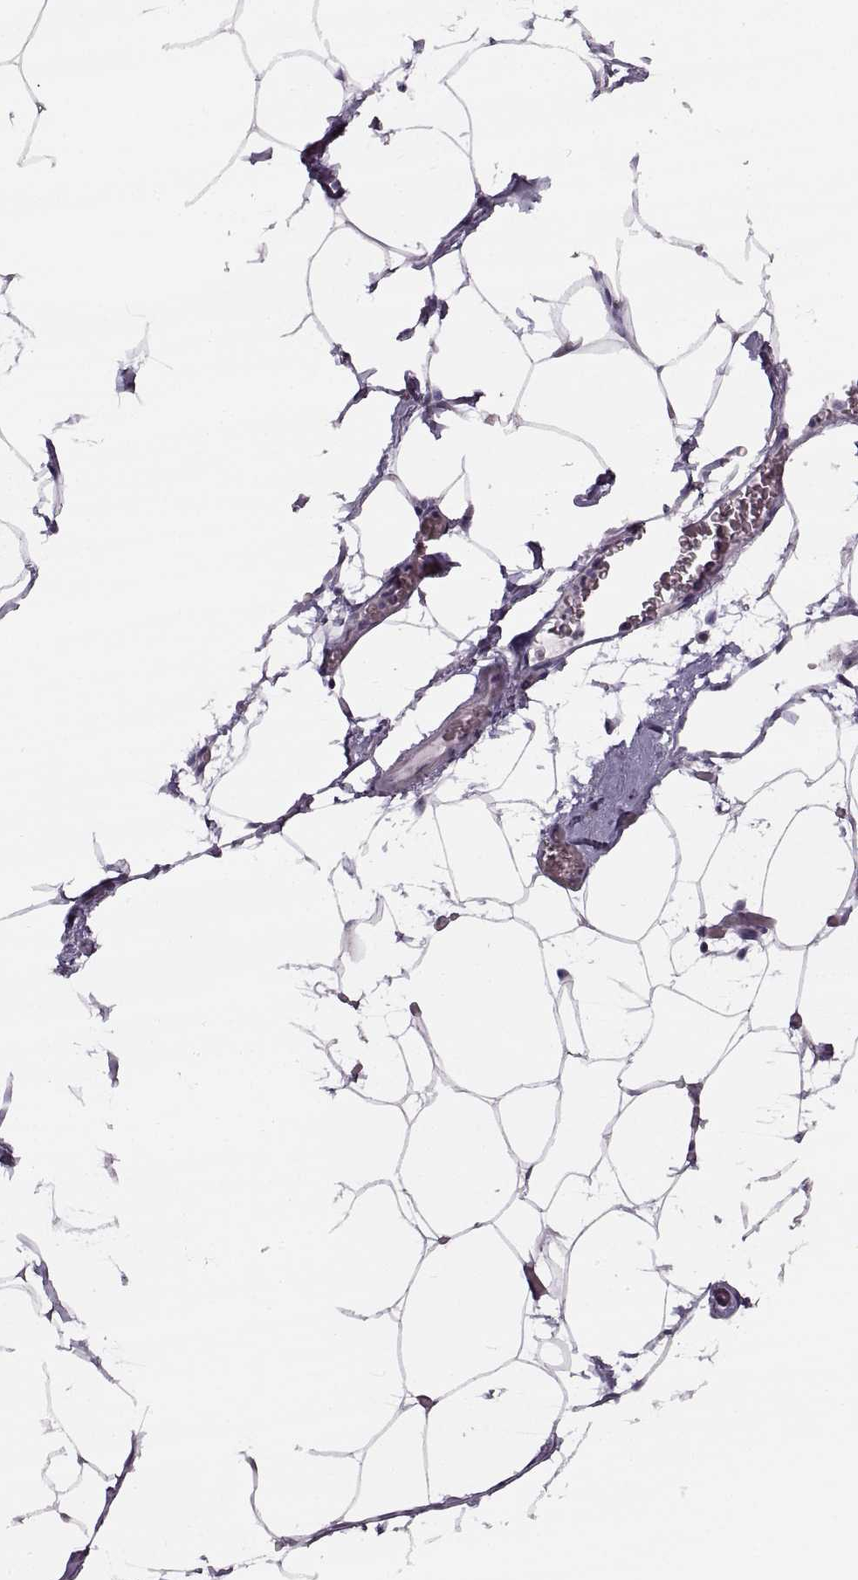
{"staining": {"intensity": "negative", "quantity": "none", "location": "none"}, "tissue": "adipose tissue", "cell_type": "Adipocytes", "image_type": "normal", "snomed": [{"axis": "morphology", "description": "Normal tissue, NOS"}, {"axis": "topography", "description": "Adipose tissue"}], "caption": "The immunohistochemistry (IHC) image has no significant expression in adipocytes of adipose tissue.", "gene": "LUZP2", "patient": {"sex": "male", "age": 57}}